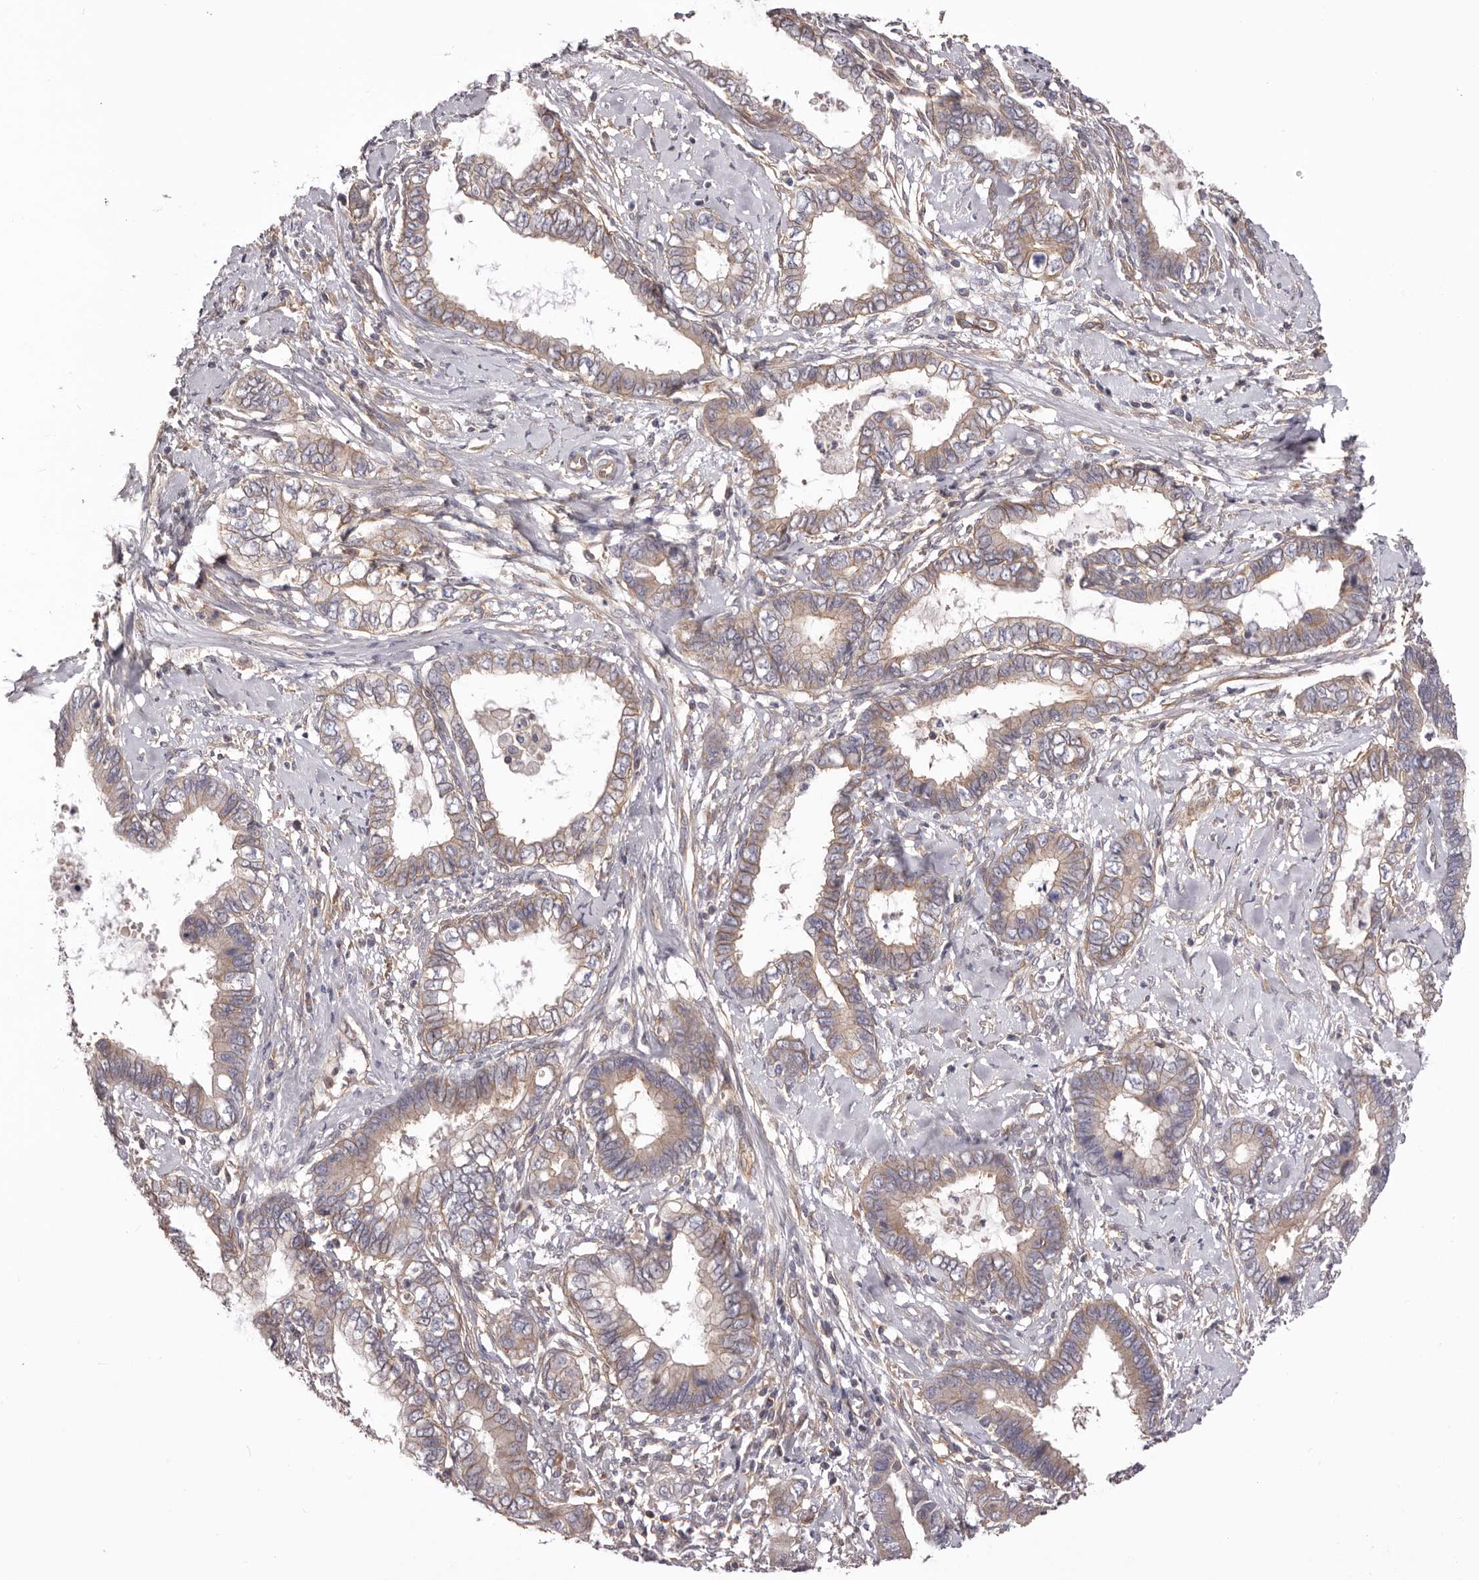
{"staining": {"intensity": "weak", "quantity": ">75%", "location": "cytoplasmic/membranous"}, "tissue": "cervical cancer", "cell_type": "Tumor cells", "image_type": "cancer", "snomed": [{"axis": "morphology", "description": "Adenocarcinoma, NOS"}, {"axis": "topography", "description": "Cervix"}], "caption": "Cervical adenocarcinoma was stained to show a protein in brown. There is low levels of weak cytoplasmic/membranous expression in approximately >75% of tumor cells.", "gene": "DMRT2", "patient": {"sex": "female", "age": 44}}